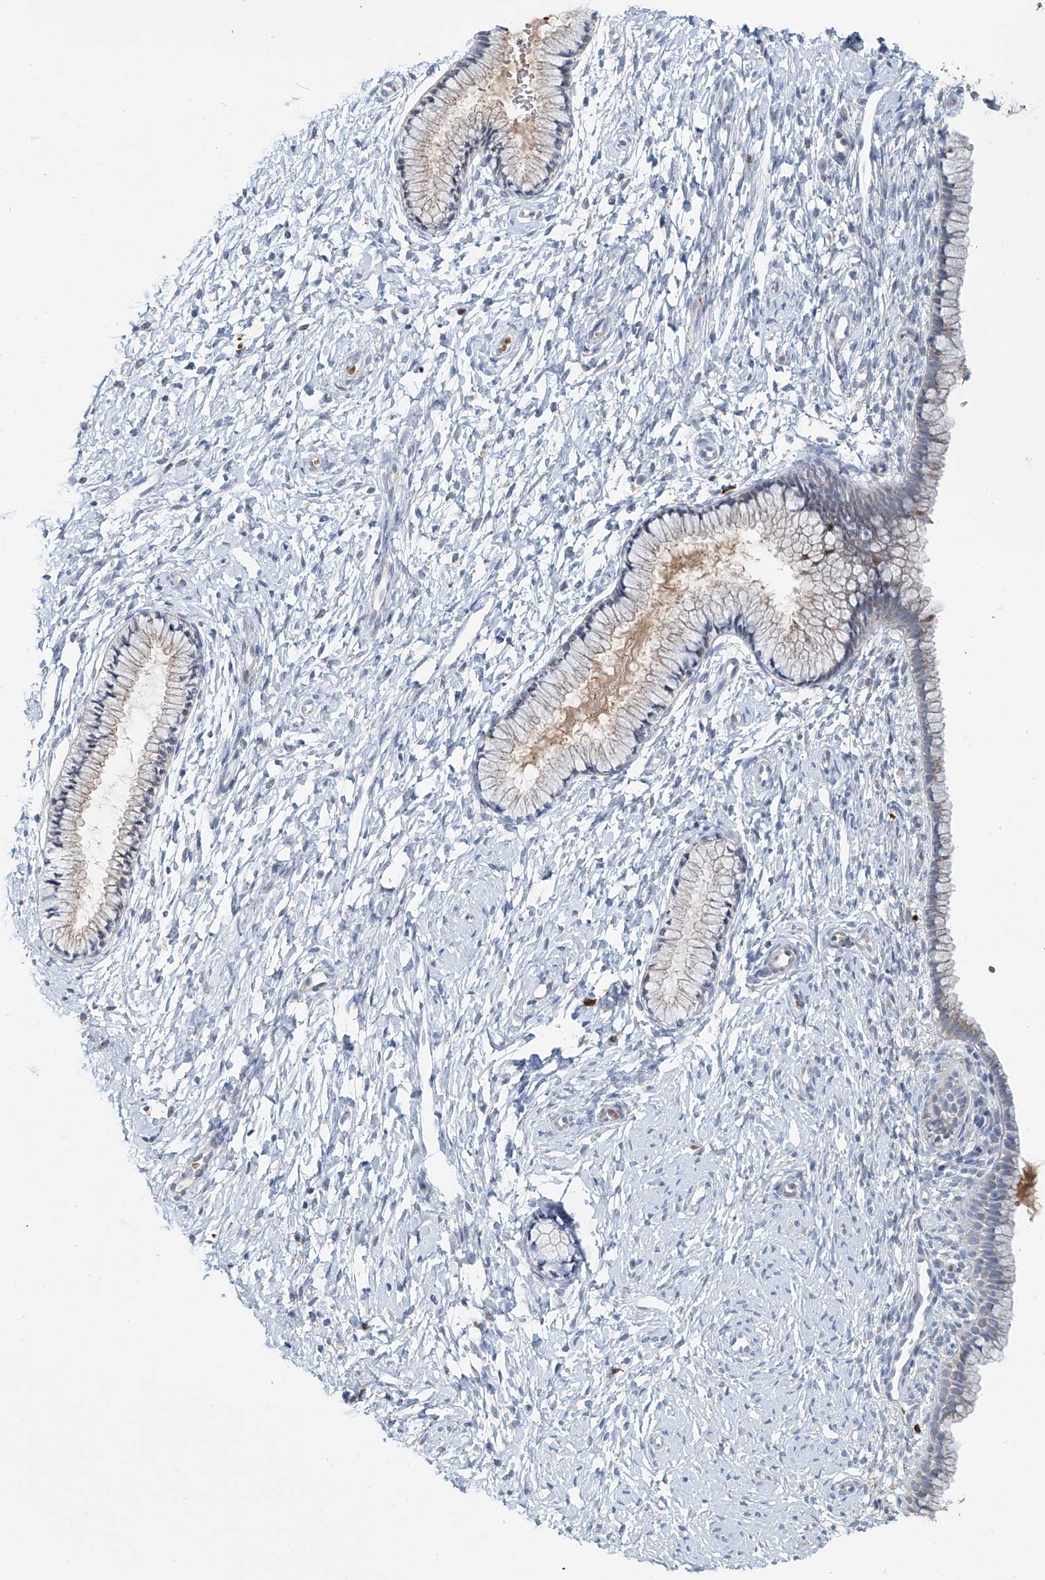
{"staining": {"intensity": "moderate", "quantity": "25%-75%", "location": "cytoplasmic/membranous"}, "tissue": "cervix", "cell_type": "Glandular cells", "image_type": "normal", "snomed": [{"axis": "morphology", "description": "Normal tissue, NOS"}, {"axis": "topography", "description": "Cervix"}], "caption": "An image of cervix stained for a protein demonstrates moderate cytoplasmic/membranous brown staining in glandular cells.", "gene": "PTPRA", "patient": {"sex": "female", "age": 33}}